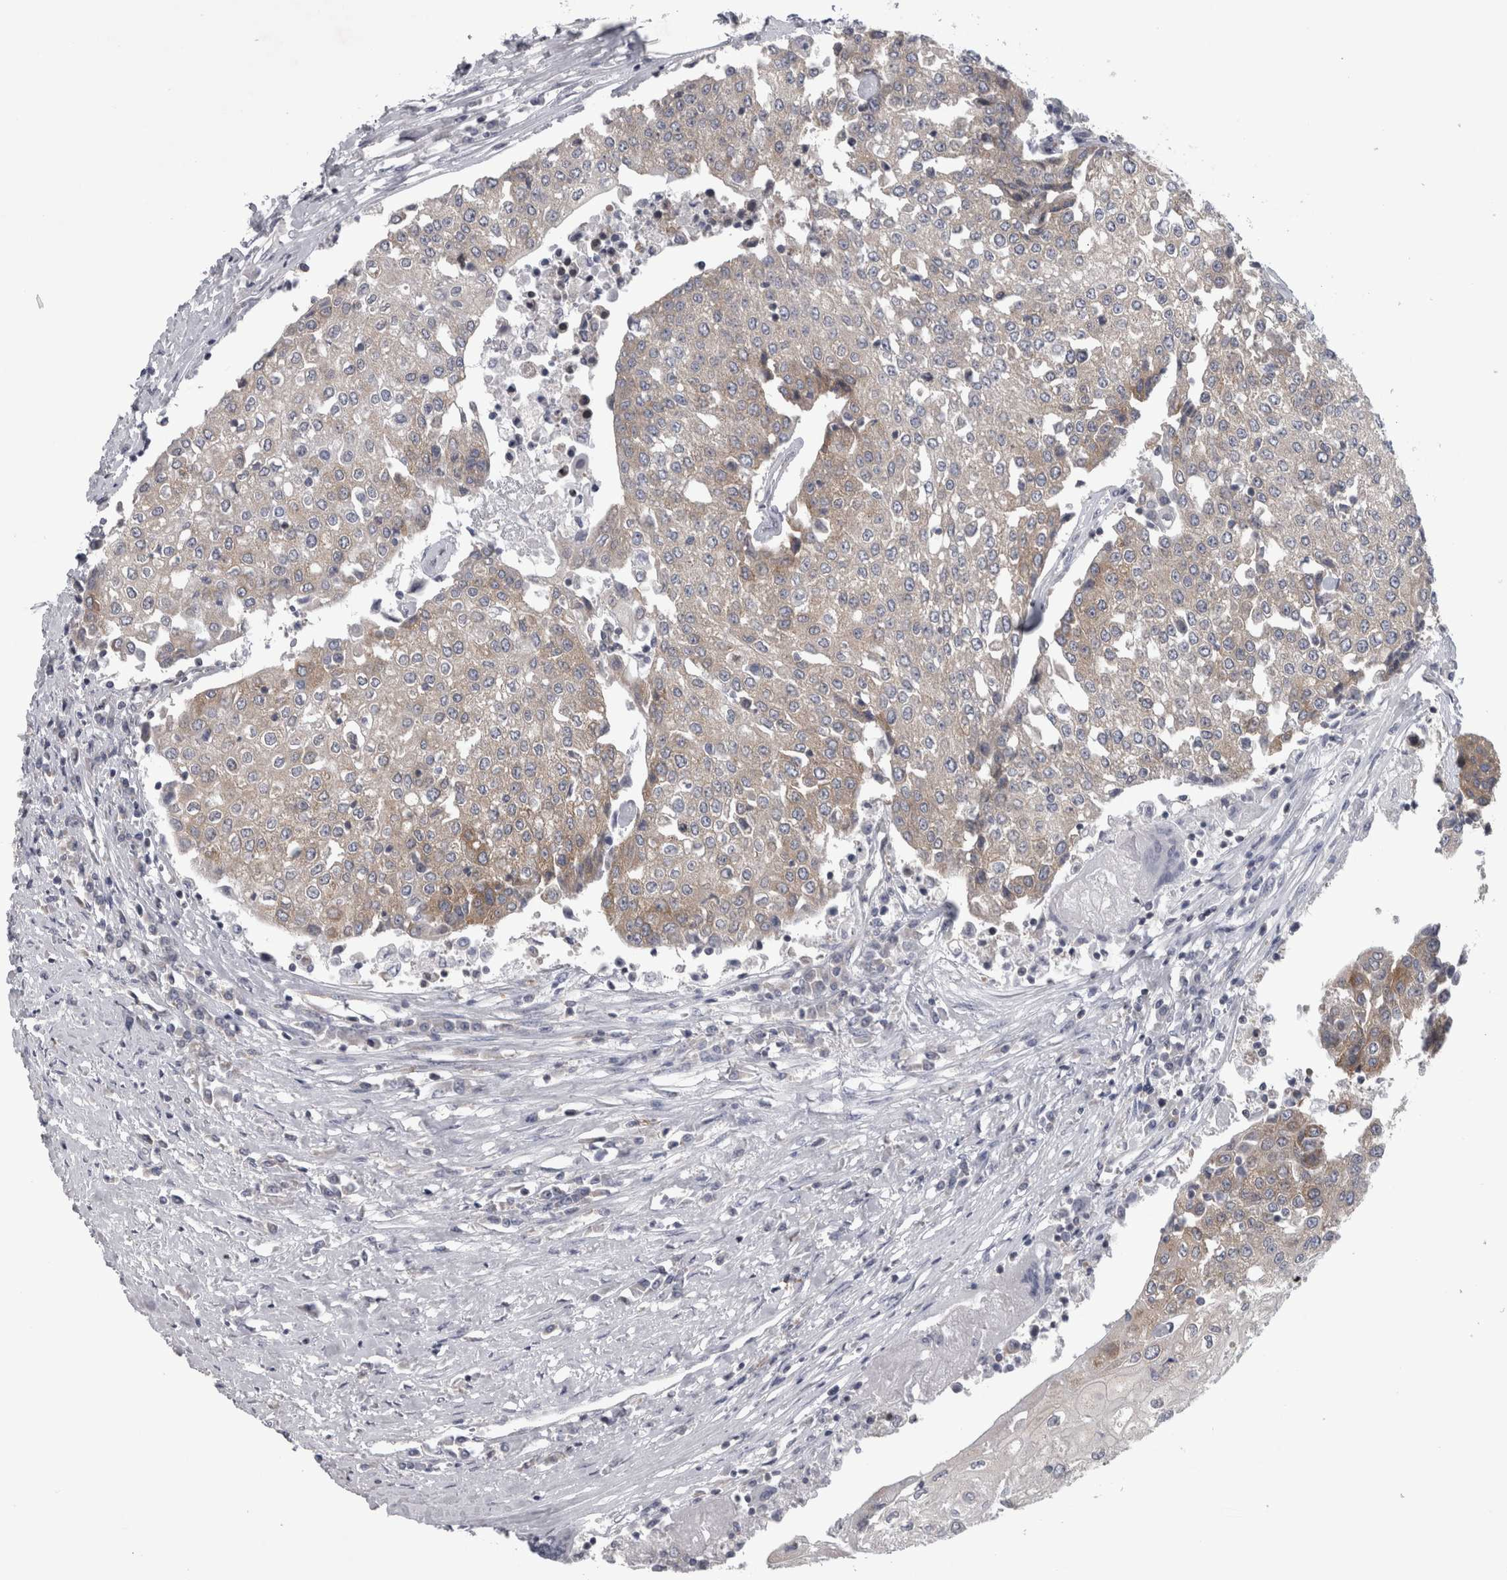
{"staining": {"intensity": "weak", "quantity": "25%-75%", "location": "cytoplasmic/membranous"}, "tissue": "urothelial cancer", "cell_type": "Tumor cells", "image_type": "cancer", "snomed": [{"axis": "morphology", "description": "Urothelial carcinoma, High grade"}, {"axis": "topography", "description": "Urinary bladder"}], "caption": "High-power microscopy captured an IHC histopathology image of urothelial cancer, revealing weak cytoplasmic/membranous staining in approximately 25%-75% of tumor cells.", "gene": "PRRC2C", "patient": {"sex": "female", "age": 85}}